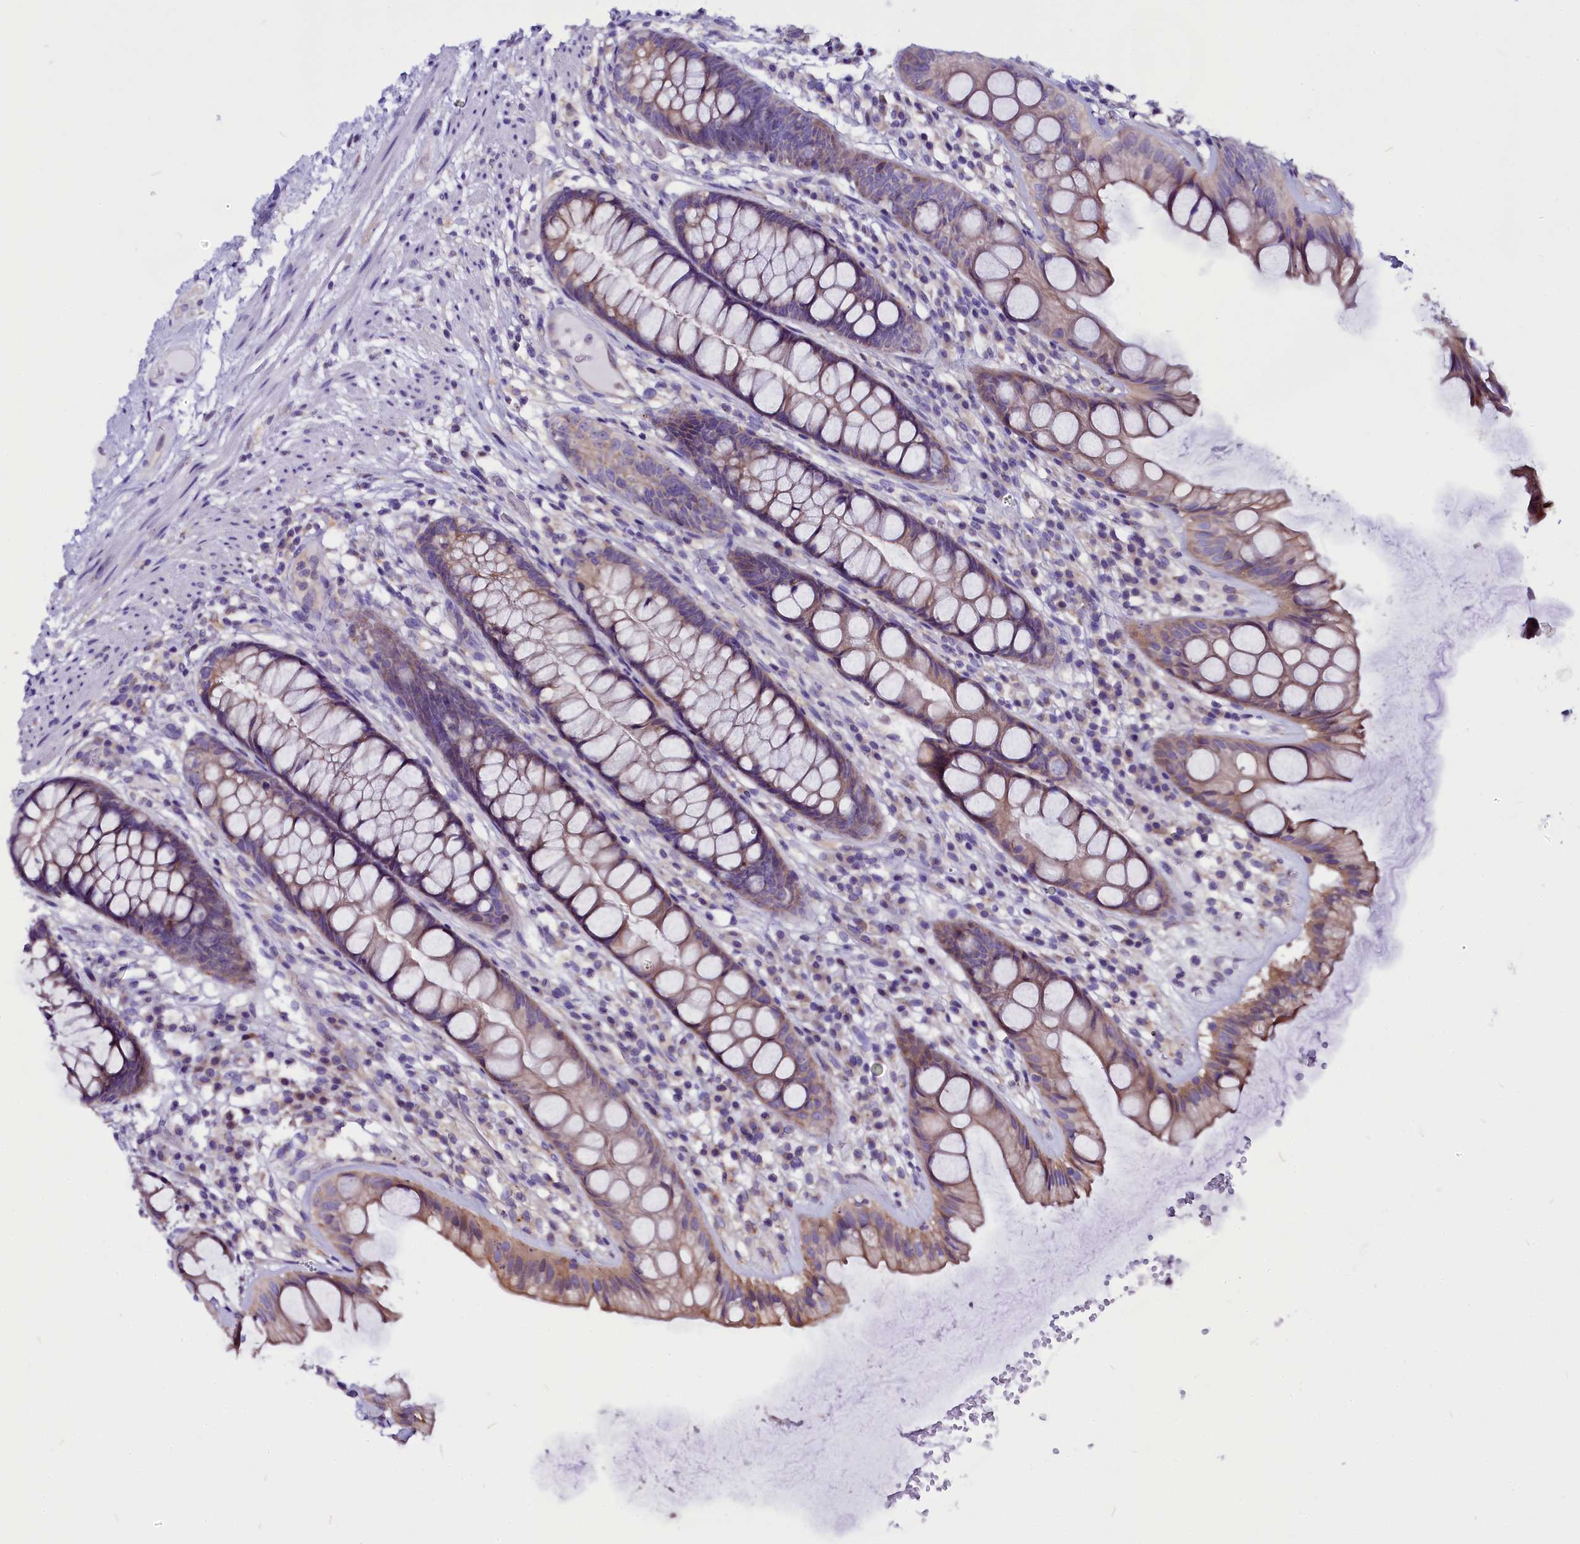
{"staining": {"intensity": "weak", "quantity": ">75%", "location": "cytoplasmic/membranous"}, "tissue": "rectum", "cell_type": "Glandular cells", "image_type": "normal", "snomed": [{"axis": "morphology", "description": "Normal tissue, NOS"}, {"axis": "topography", "description": "Rectum"}], "caption": "DAB (3,3'-diaminobenzidine) immunohistochemical staining of benign human rectum reveals weak cytoplasmic/membranous protein positivity in about >75% of glandular cells.", "gene": "CEP170", "patient": {"sex": "male", "age": 74}}